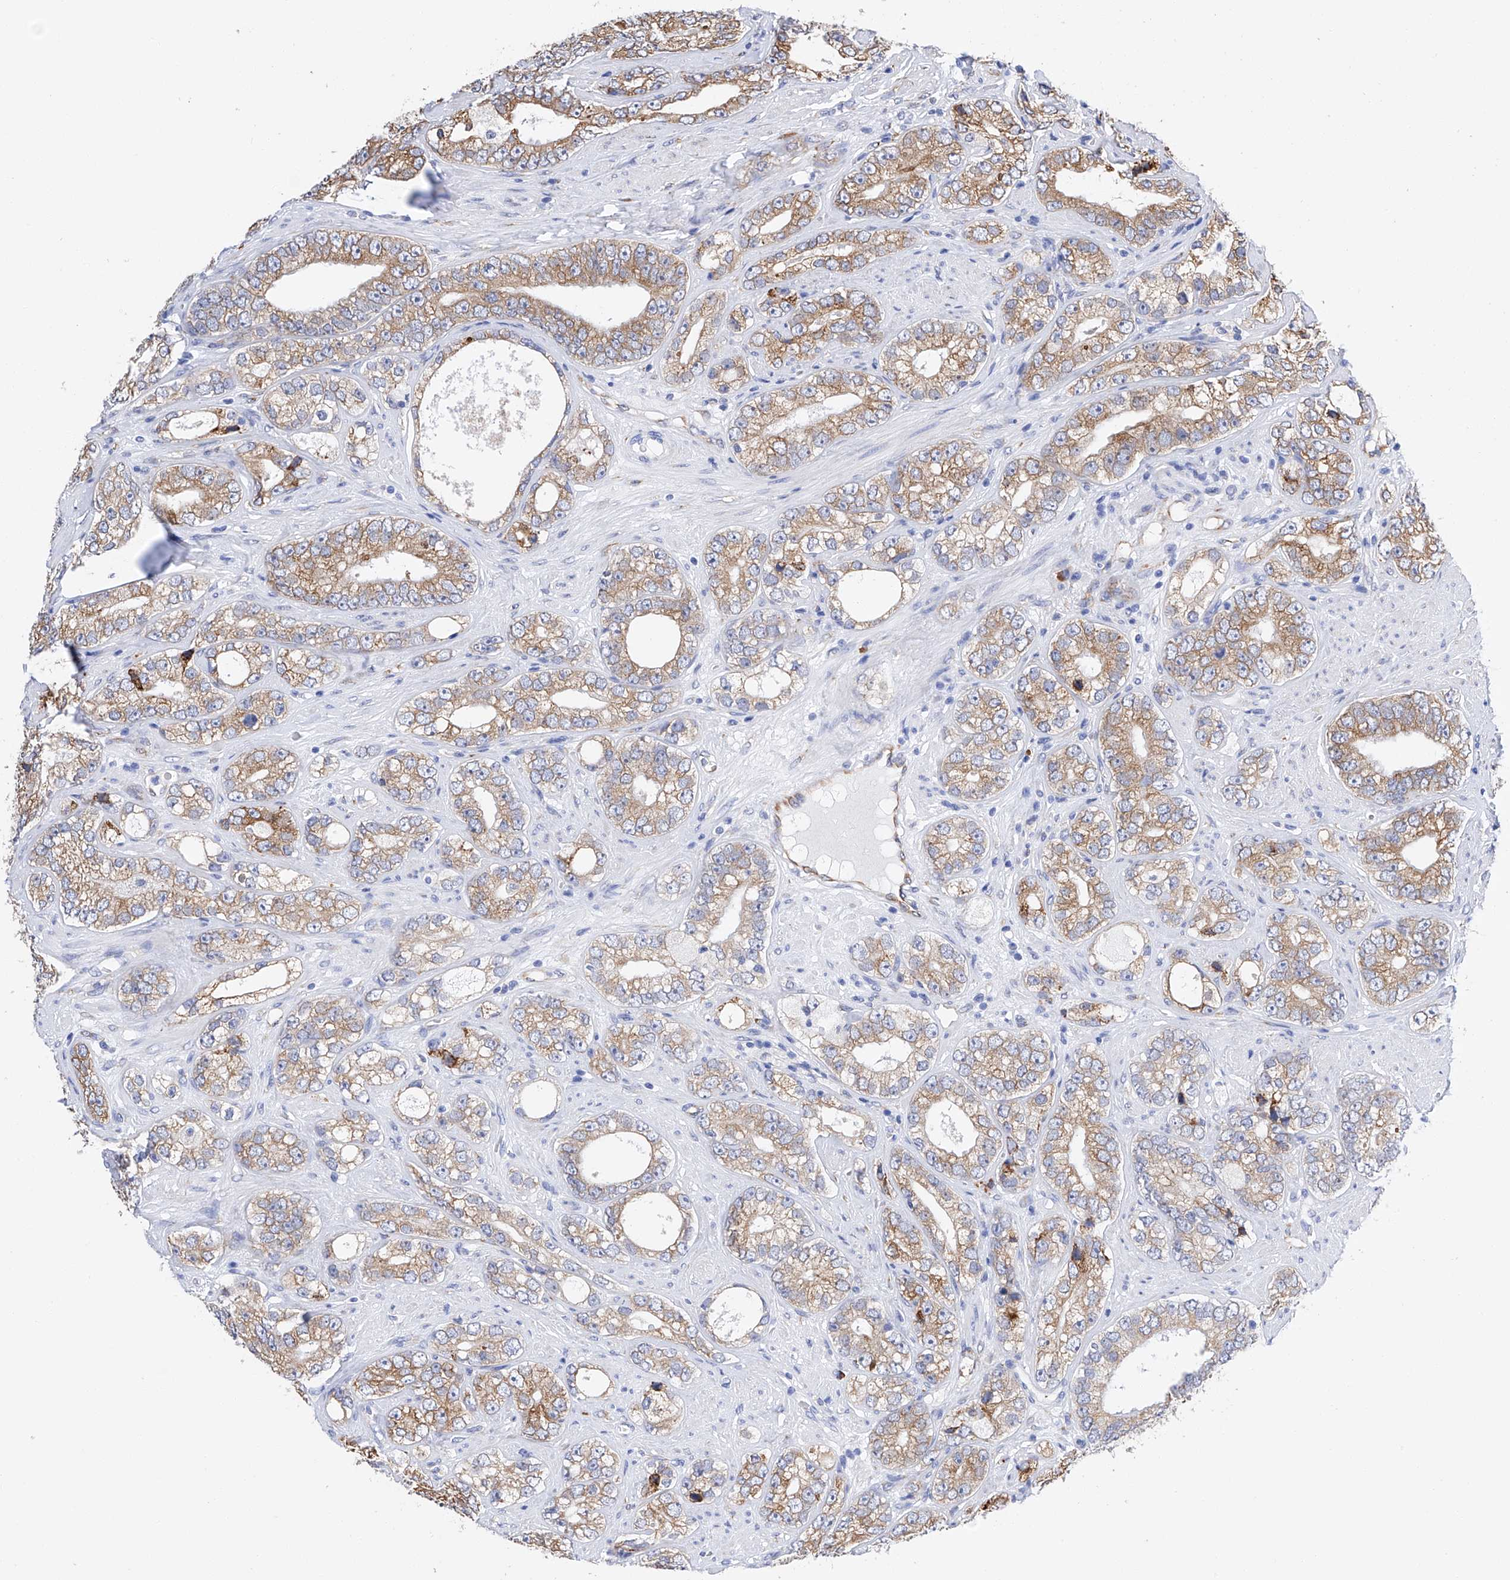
{"staining": {"intensity": "moderate", "quantity": ">75%", "location": "cytoplasmic/membranous"}, "tissue": "prostate cancer", "cell_type": "Tumor cells", "image_type": "cancer", "snomed": [{"axis": "morphology", "description": "Adenocarcinoma, High grade"}, {"axis": "topography", "description": "Prostate"}], "caption": "Immunohistochemical staining of prostate high-grade adenocarcinoma exhibits medium levels of moderate cytoplasmic/membranous protein expression in about >75% of tumor cells. The protein is shown in brown color, while the nuclei are stained blue.", "gene": "PDIA5", "patient": {"sex": "male", "age": 56}}